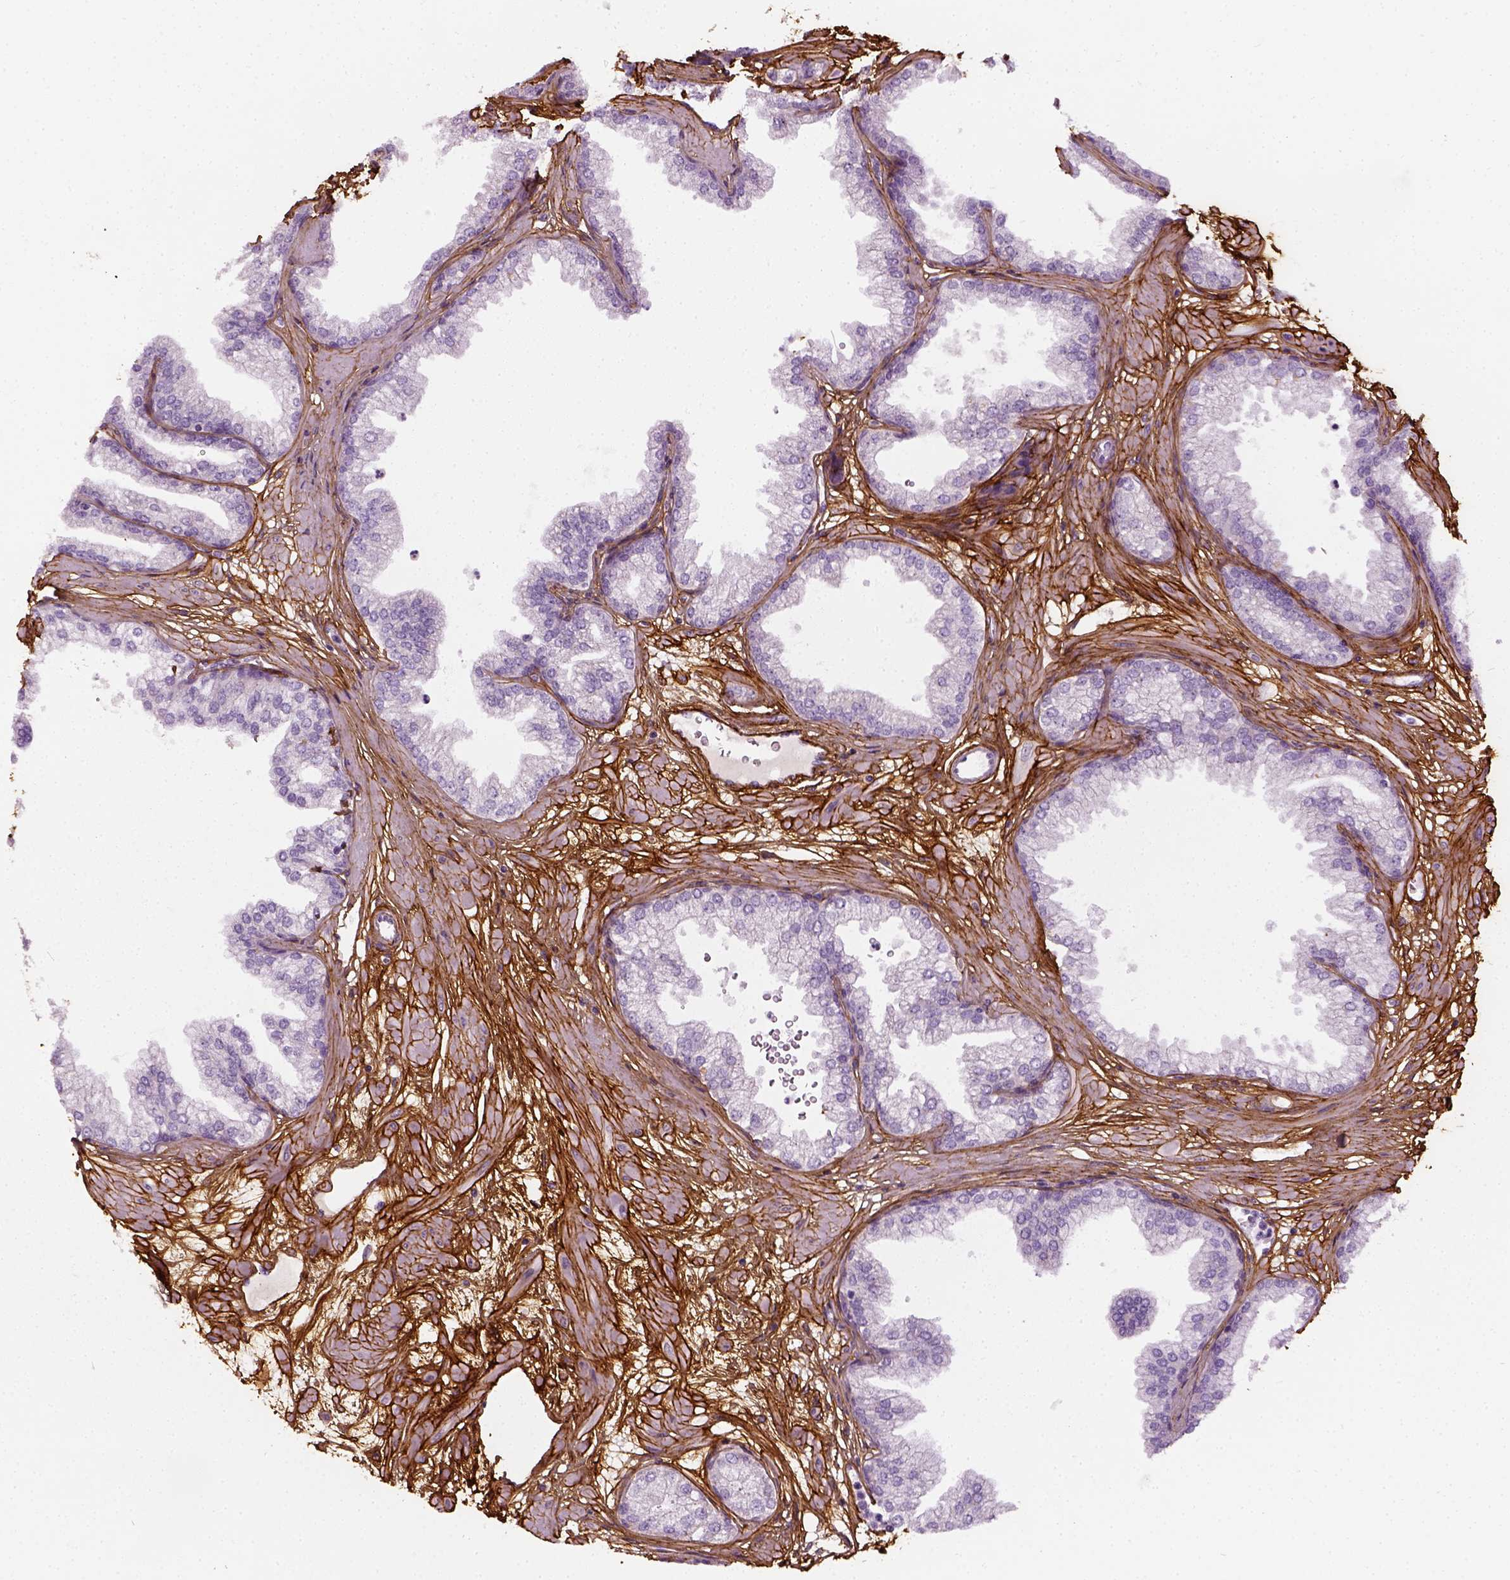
{"staining": {"intensity": "negative", "quantity": "none", "location": "none"}, "tissue": "prostate", "cell_type": "Glandular cells", "image_type": "normal", "snomed": [{"axis": "morphology", "description": "Normal tissue, NOS"}, {"axis": "topography", "description": "Prostate"}], "caption": "Micrograph shows no significant protein staining in glandular cells of benign prostate. (Immunohistochemistry, brightfield microscopy, high magnification).", "gene": "COL6A2", "patient": {"sex": "male", "age": 37}}